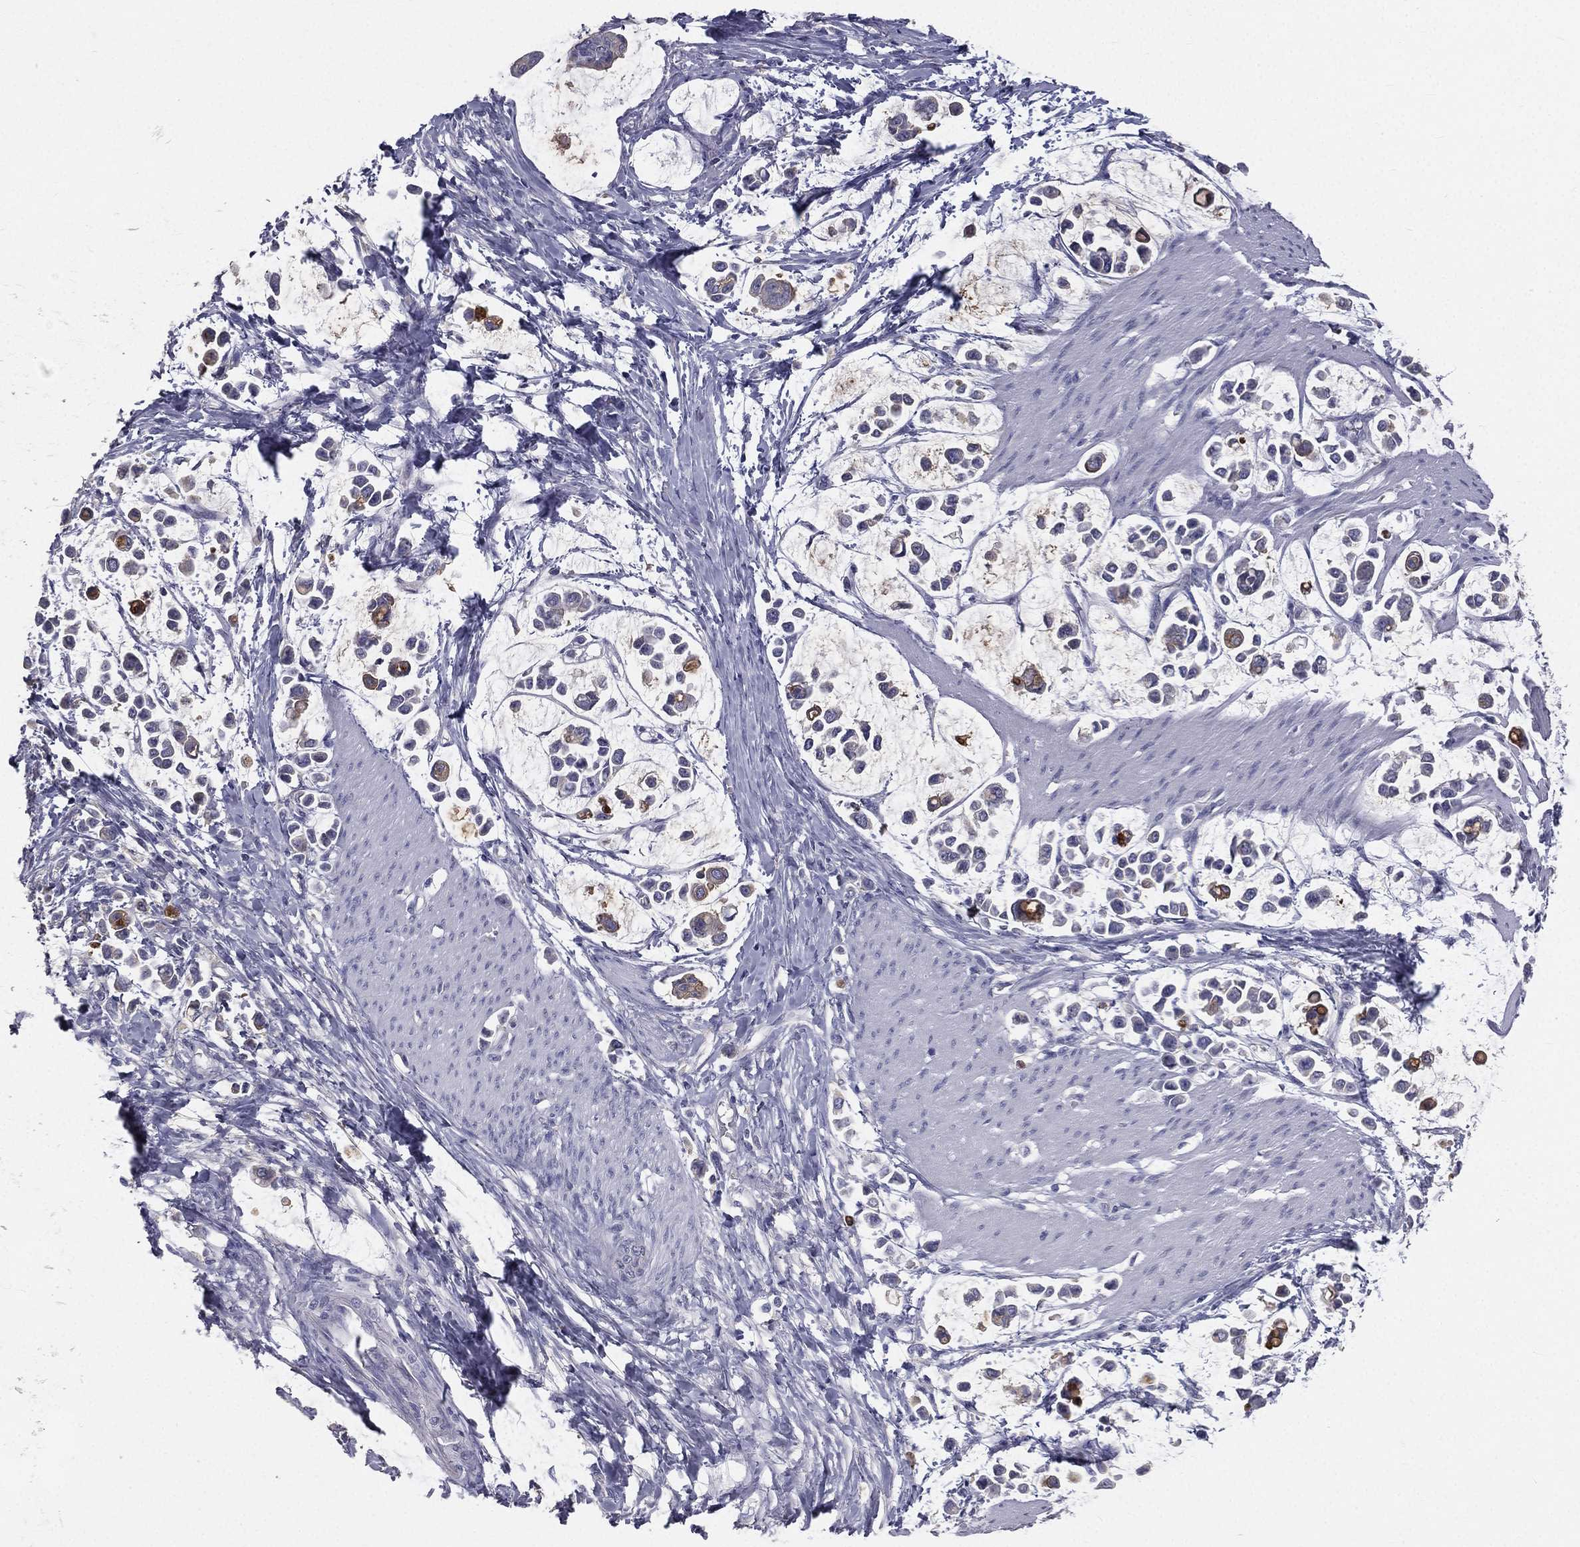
{"staining": {"intensity": "weak", "quantity": "<25%", "location": "cytoplasmic/membranous"}, "tissue": "stomach cancer", "cell_type": "Tumor cells", "image_type": "cancer", "snomed": [{"axis": "morphology", "description": "Adenocarcinoma, NOS"}, {"axis": "topography", "description": "Stomach"}], "caption": "Immunohistochemical staining of stomach cancer (adenocarcinoma) displays no significant positivity in tumor cells.", "gene": "MUC13", "patient": {"sex": "male", "age": 82}}